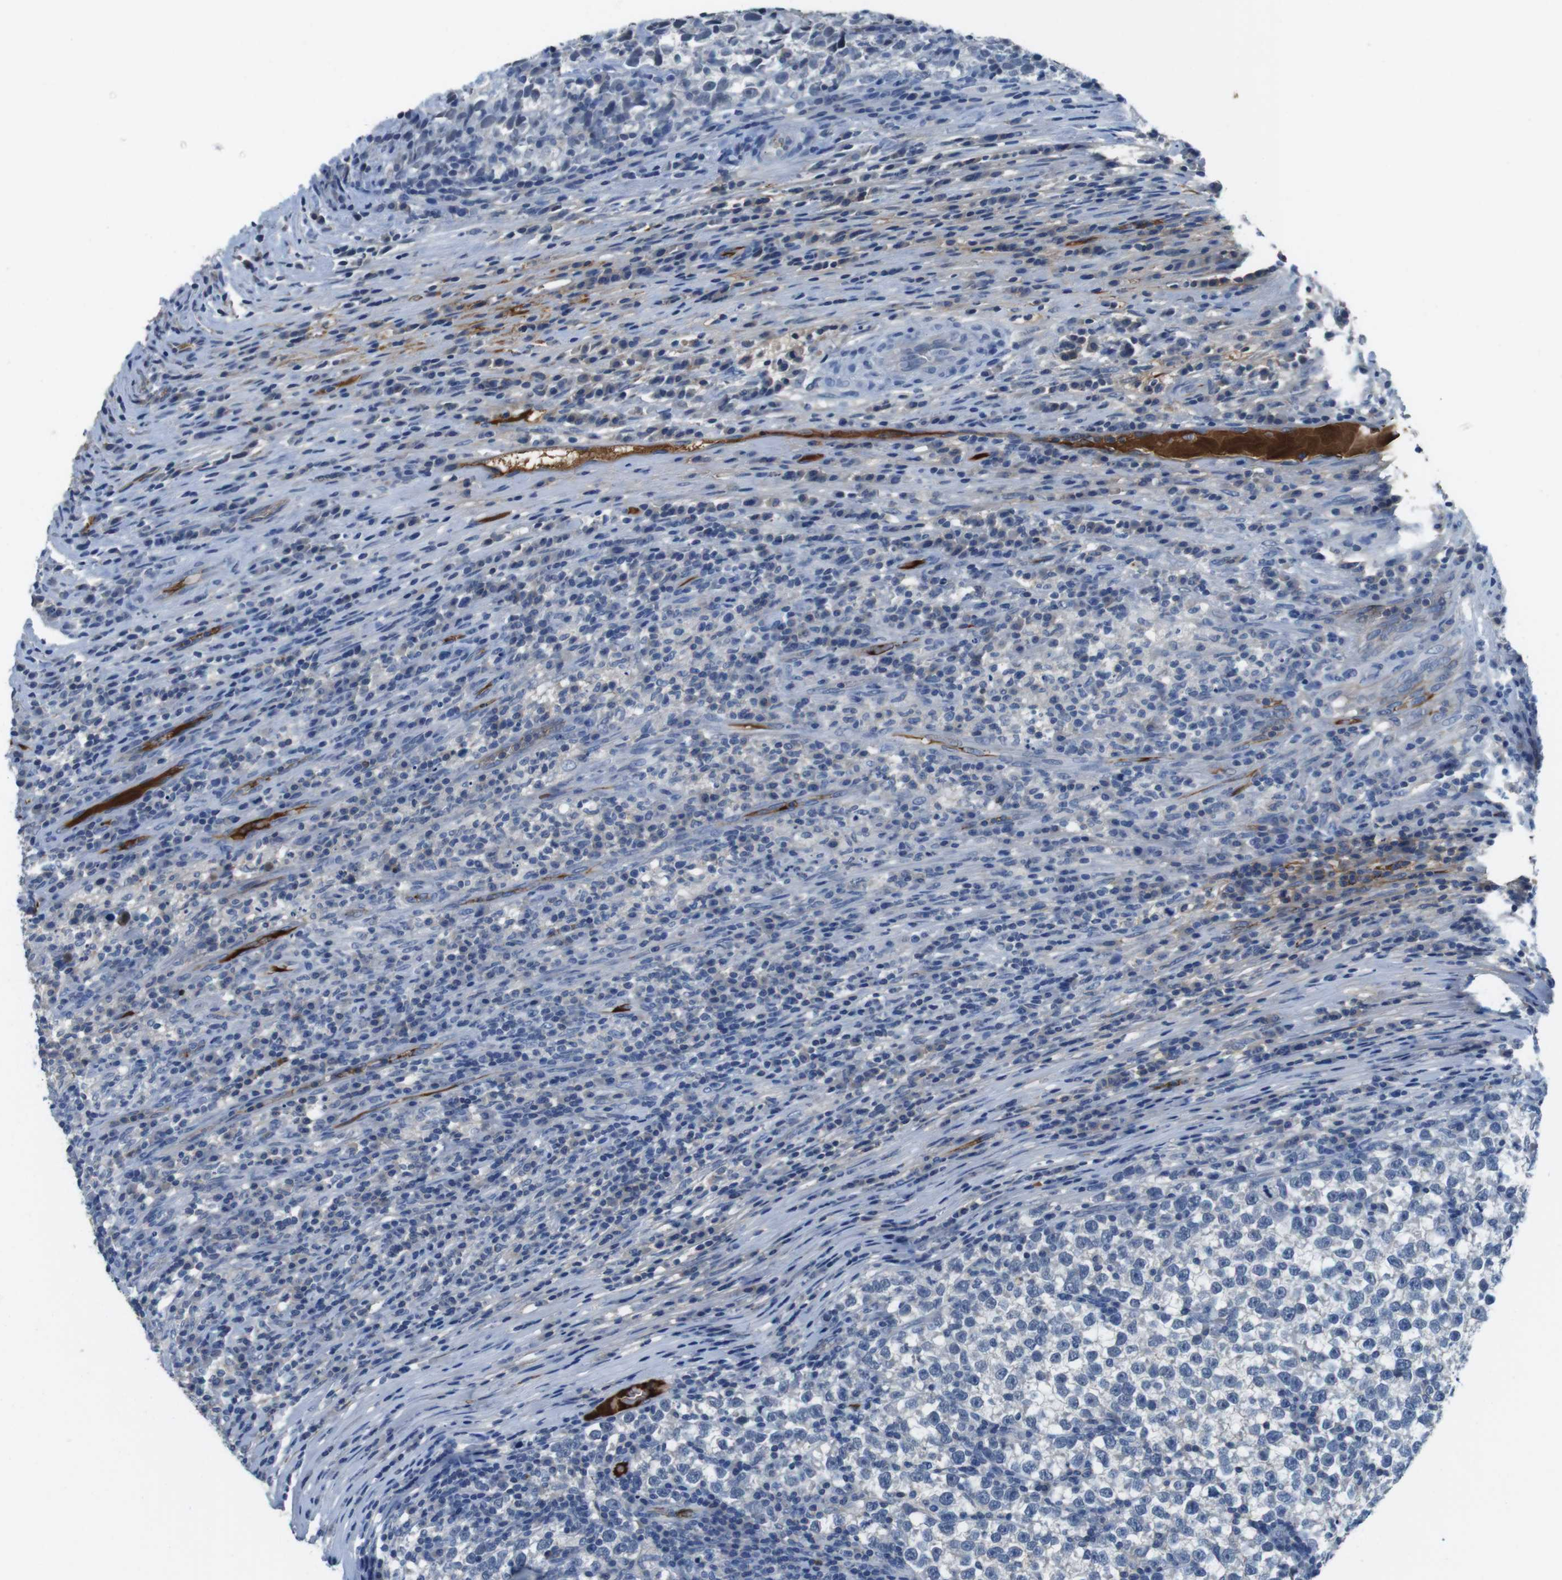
{"staining": {"intensity": "negative", "quantity": "none", "location": "none"}, "tissue": "testis cancer", "cell_type": "Tumor cells", "image_type": "cancer", "snomed": [{"axis": "morphology", "description": "Normal tissue, NOS"}, {"axis": "morphology", "description": "Seminoma, NOS"}, {"axis": "topography", "description": "Testis"}], "caption": "This is an immunohistochemistry micrograph of seminoma (testis). There is no positivity in tumor cells.", "gene": "TMPRSS15", "patient": {"sex": "male", "age": 43}}